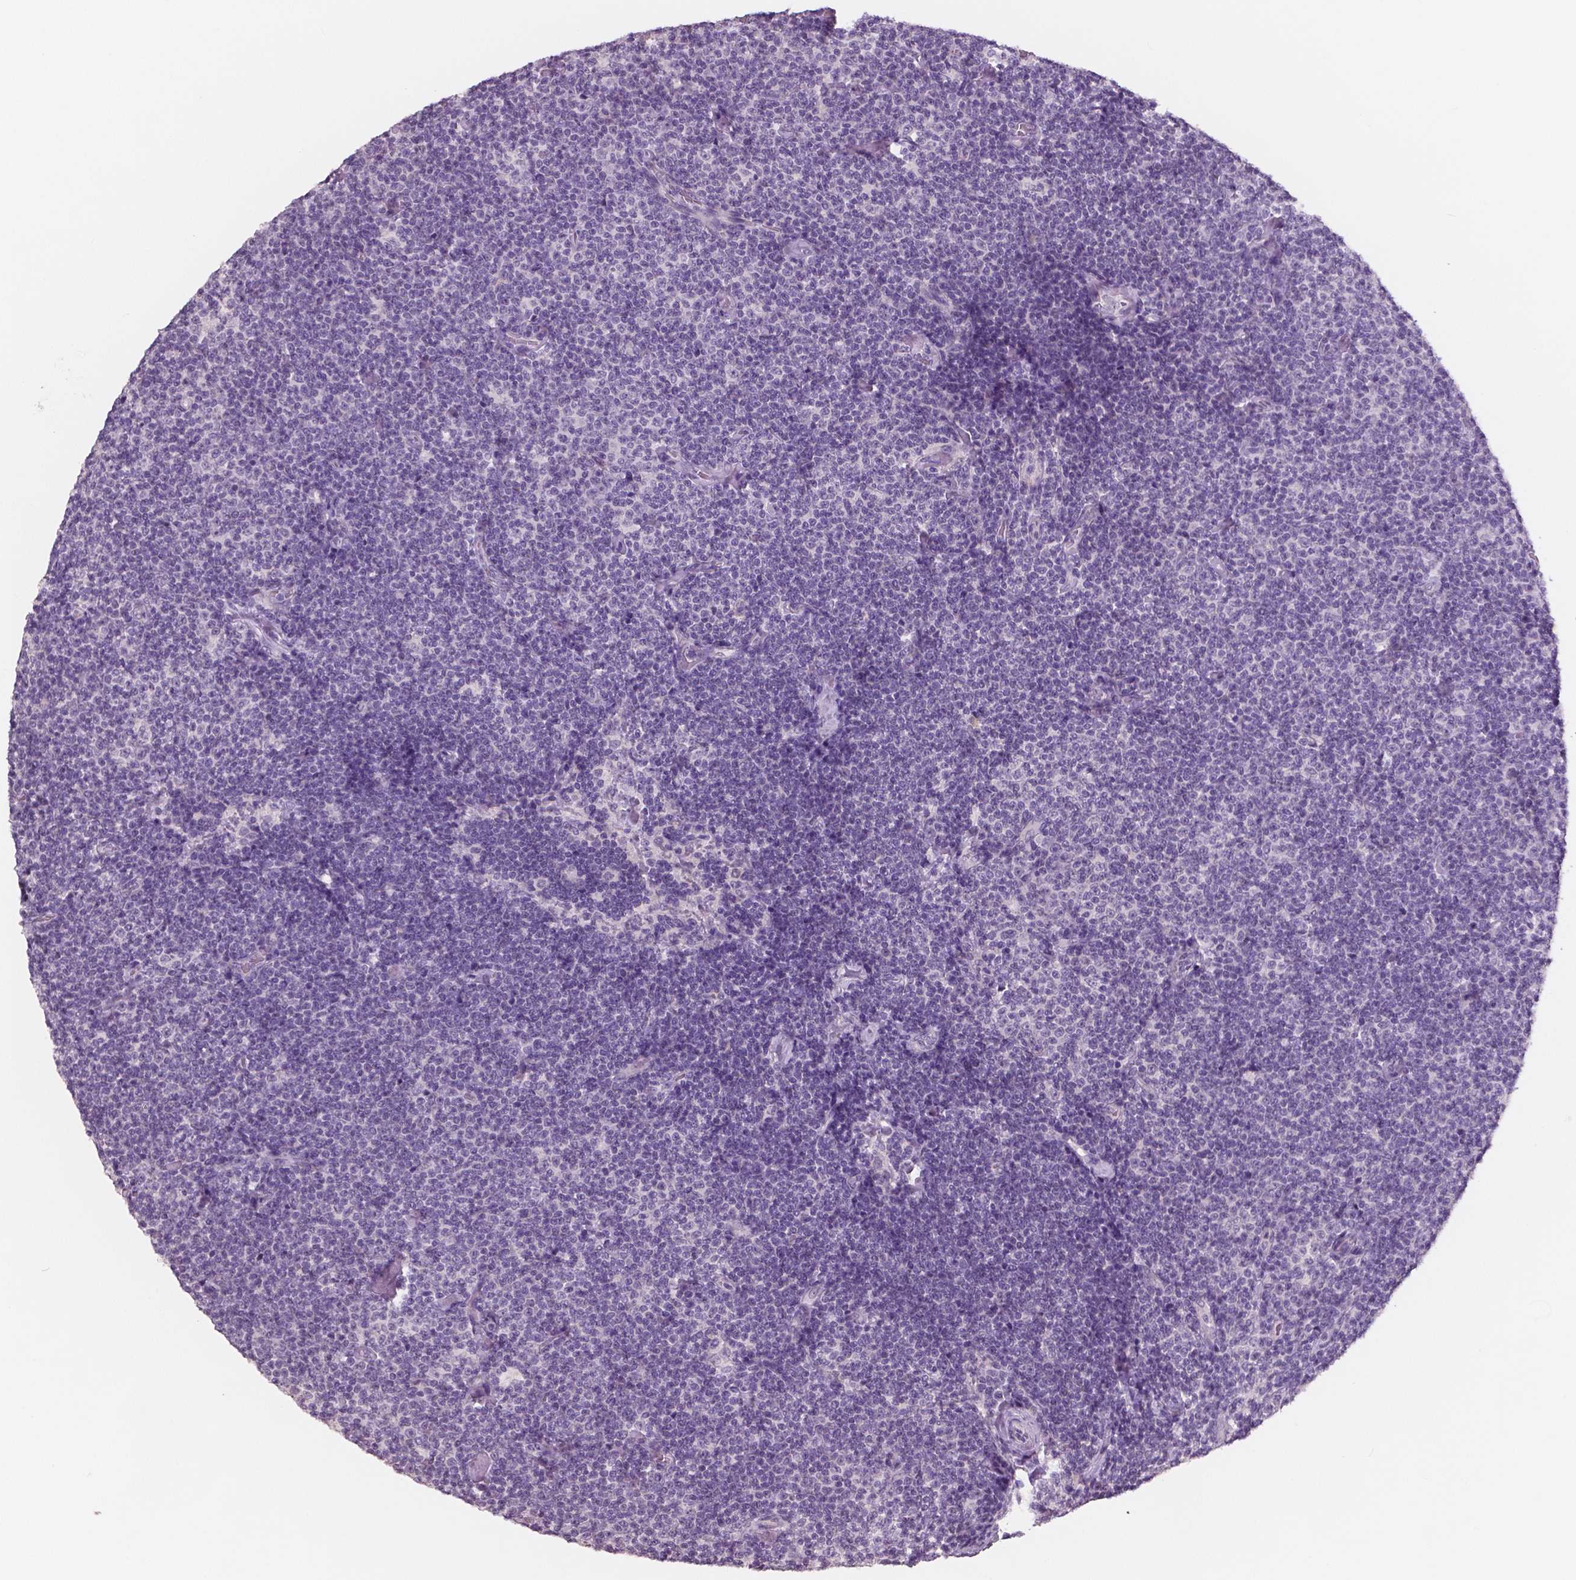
{"staining": {"intensity": "negative", "quantity": "none", "location": "none"}, "tissue": "lymphoma", "cell_type": "Tumor cells", "image_type": "cancer", "snomed": [{"axis": "morphology", "description": "Malignant lymphoma, non-Hodgkin's type, Low grade"}, {"axis": "topography", "description": "Lymph node"}], "caption": "High magnification brightfield microscopy of low-grade malignant lymphoma, non-Hodgkin's type stained with DAB (brown) and counterstained with hematoxylin (blue): tumor cells show no significant staining.", "gene": "NECAB1", "patient": {"sex": "male", "age": 81}}